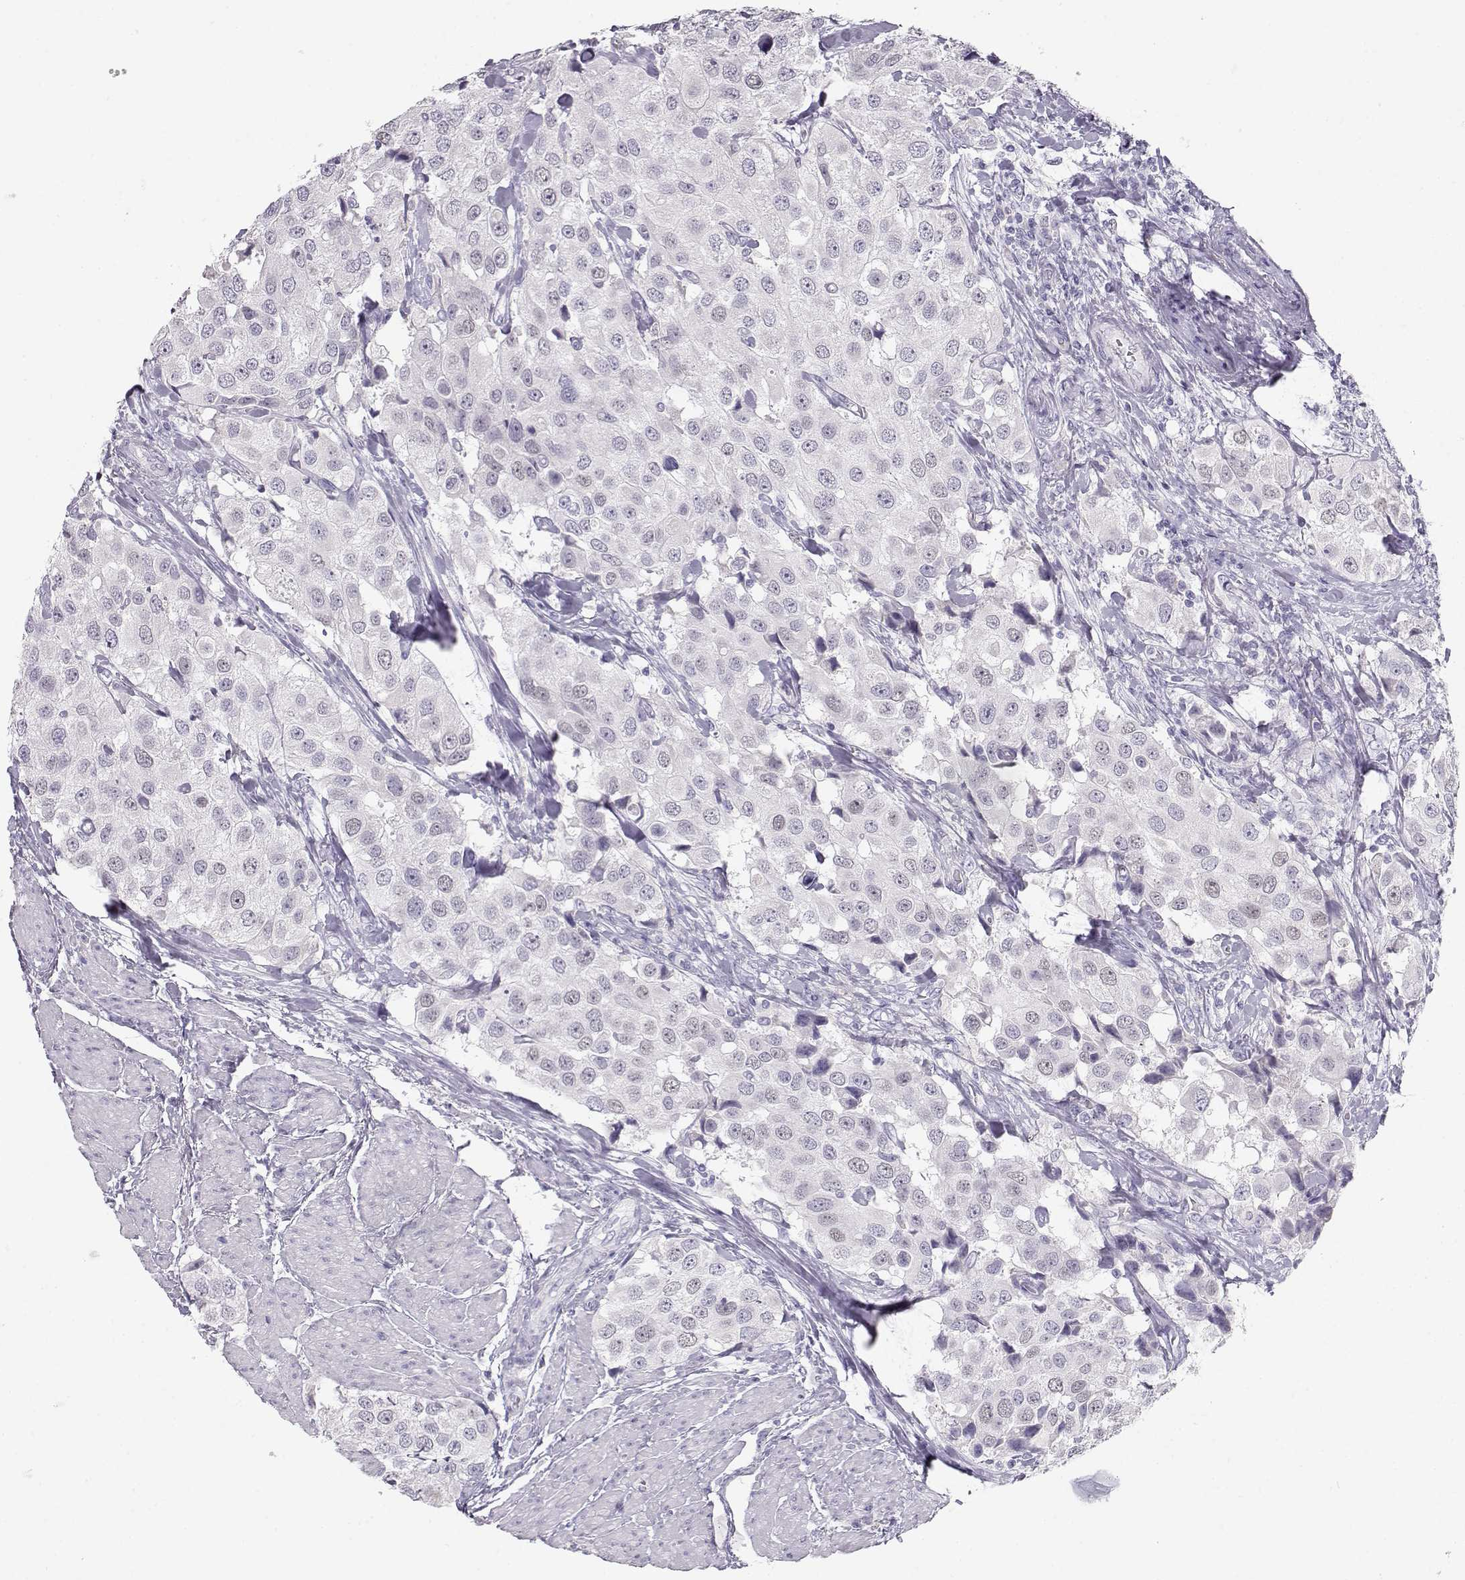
{"staining": {"intensity": "weak", "quantity": "<25%", "location": "nuclear"}, "tissue": "urothelial cancer", "cell_type": "Tumor cells", "image_type": "cancer", "snomed": [{"axis": "morphology", "description": "Urothelial carcinoma, High grade"}, {"axis": "topography", "description": "Urinary bladder"}], "caption": "High magnification brightfield microscopy of urothelial carcinoma (high-grade) stained with DAB (3,3'-diaminobenzidine) (brown) and counterstained with hematoxylin (blue): tumor cells show no significant expression.", "gene": "OPN5", "patient": {"sex": "female", "age": 64}}